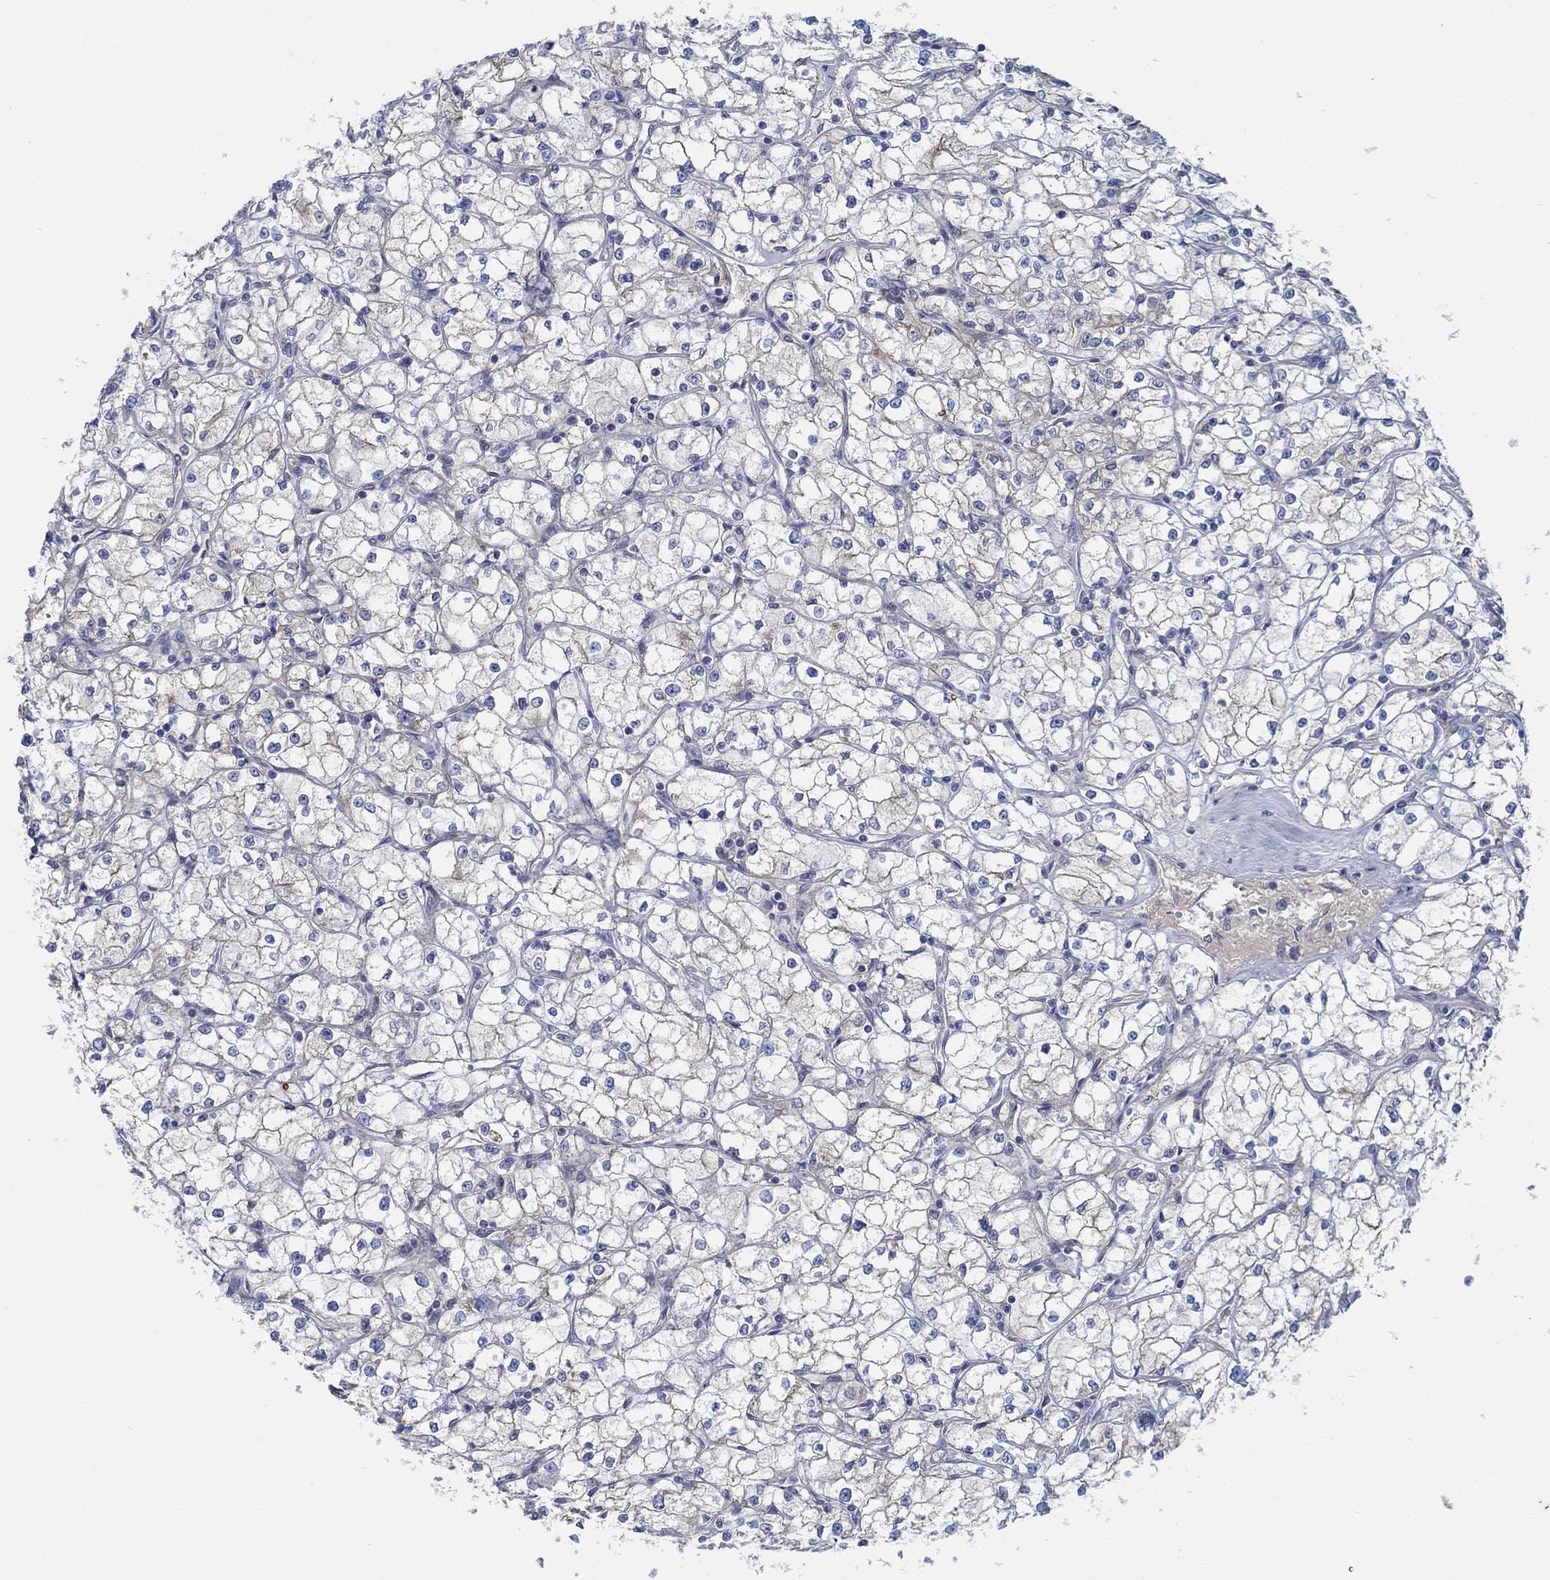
{"staining": {"intensity": "negative", "quantity": "none", "location": "none"}, "tissue": "renal cancer", "cell_type": "Tumor cells", "image_type": "cancer", "snomed": [{"axis": "morphology", "description": "Adenocarcinoma, NOS"}, {"axis": "topography", "description": "Kidney"}], "caption": "This is an immunohistochemistry image of human adenocarcinoma (renal). There is no expression in tumor cells.", "gene": "SPAG9", "patient": {"sex": "male", "age": 67}}